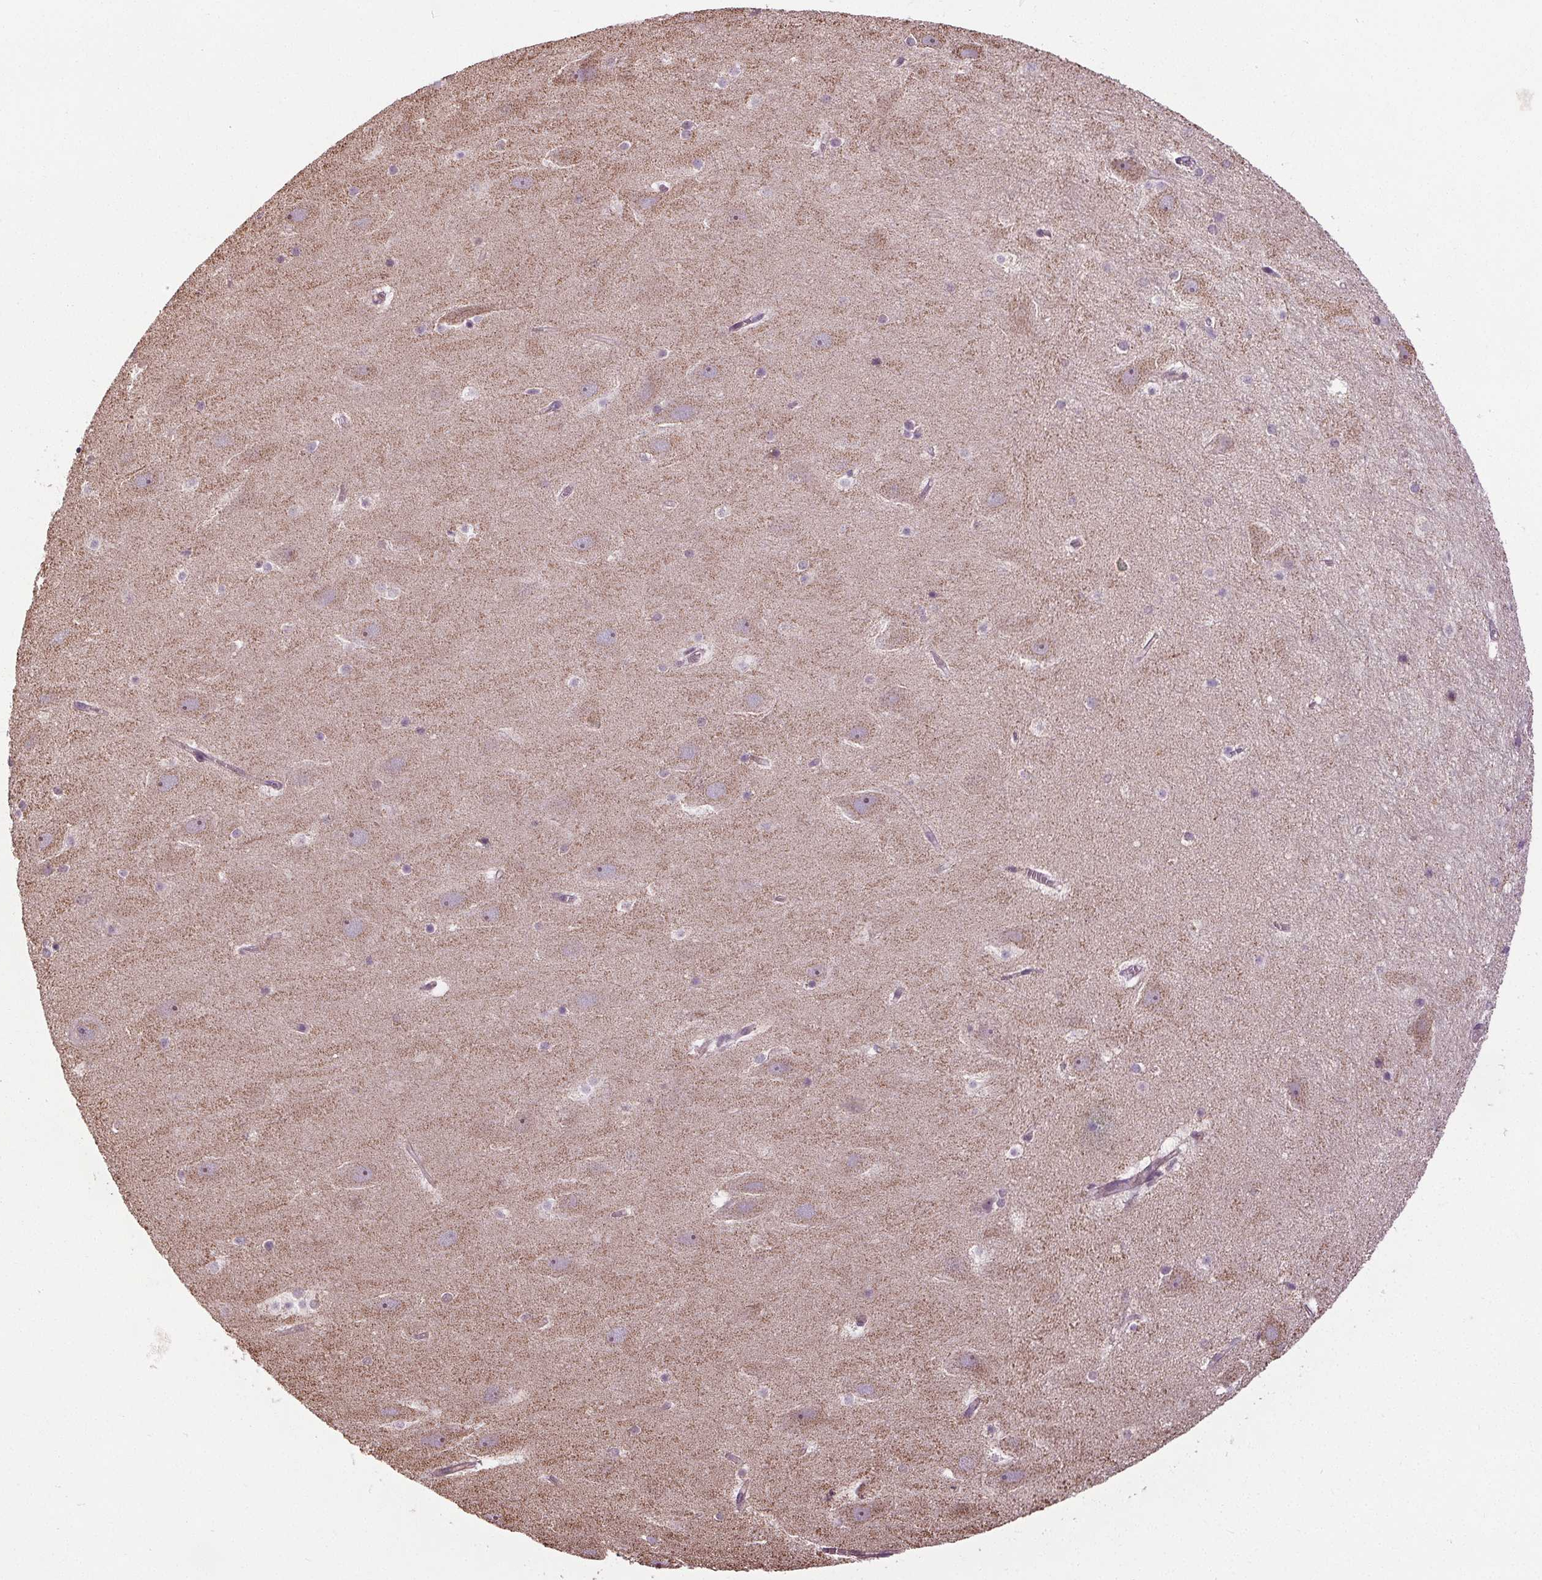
{"staining": {"intensity": "negative", "quantity": "none", "location": "none"}, "tissue": "hippocampus", "cell_type": "Glial cells", "image_type": "normal", "snomed": [{"axis": "morphology", "description": "Normal tissue, NOS"}, {"axis": "topography", "description": "Hippocampus"}], "caption": "Immunohistochemistry histopathology image of unremarkable hippocampus stained for a protein (brown), which exhibits no staining in glial cells.", "gene": "ZNF548", "patient": {"sex": "male", "age": 45}}